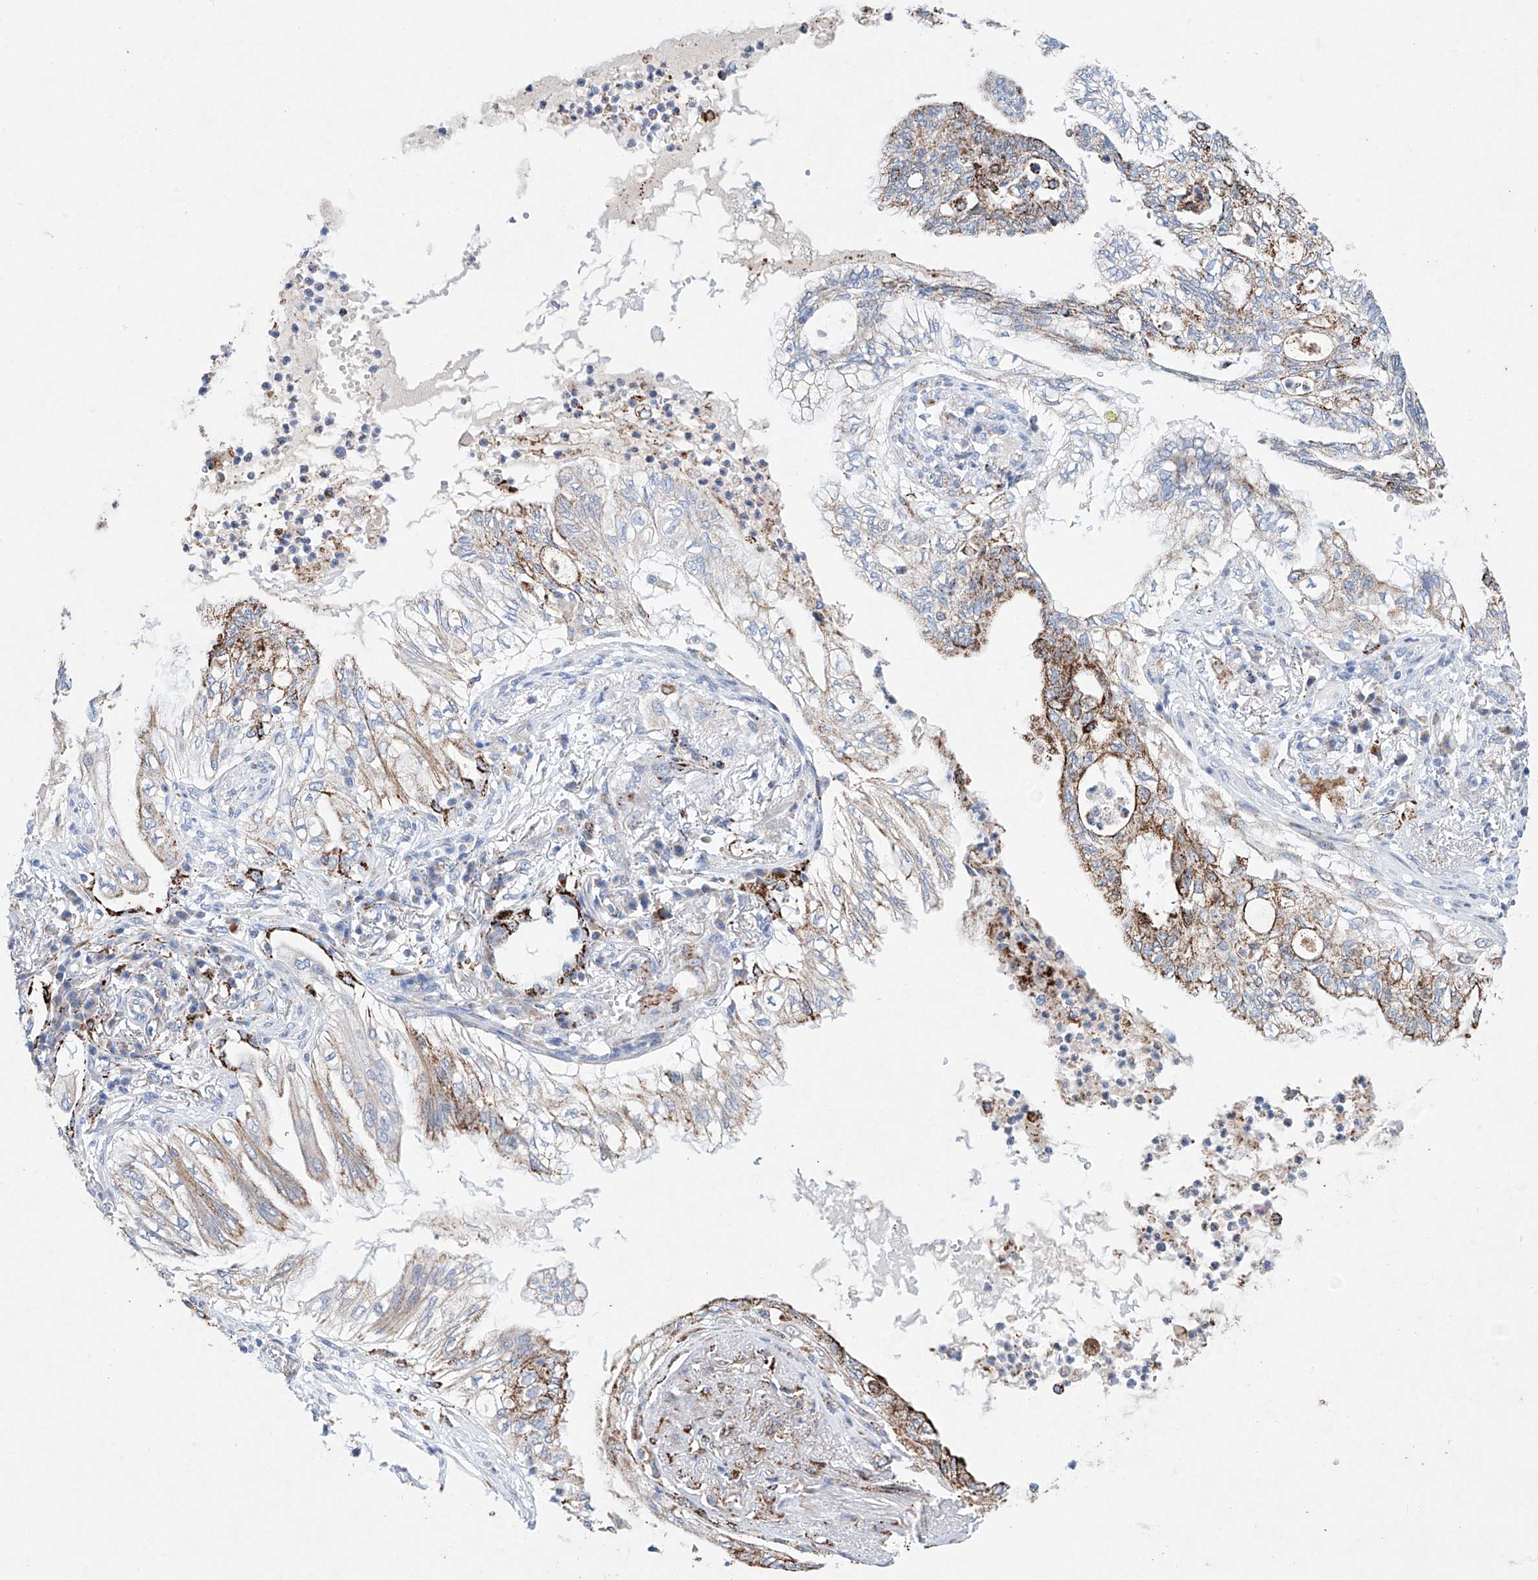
{"staining": {"intensity": "moderate", "quantity": "<25%", "location": "cytoplasmic/membranous"}, "tissue": "lung cancer", "cell_type": "Tumor cells", "image_type": "cancer", "snomed": [{"axis": "morphology", "description": "Adenocarcinoma, NOS"}, {"axis": "topography", "description": "Lung"}], "caption": "Lung adenocarcinoma stained with a protein marker displays moderate staining in tumor cells.", "gene": "NRROS", "patient": {"sex": "female", "age": 70}}